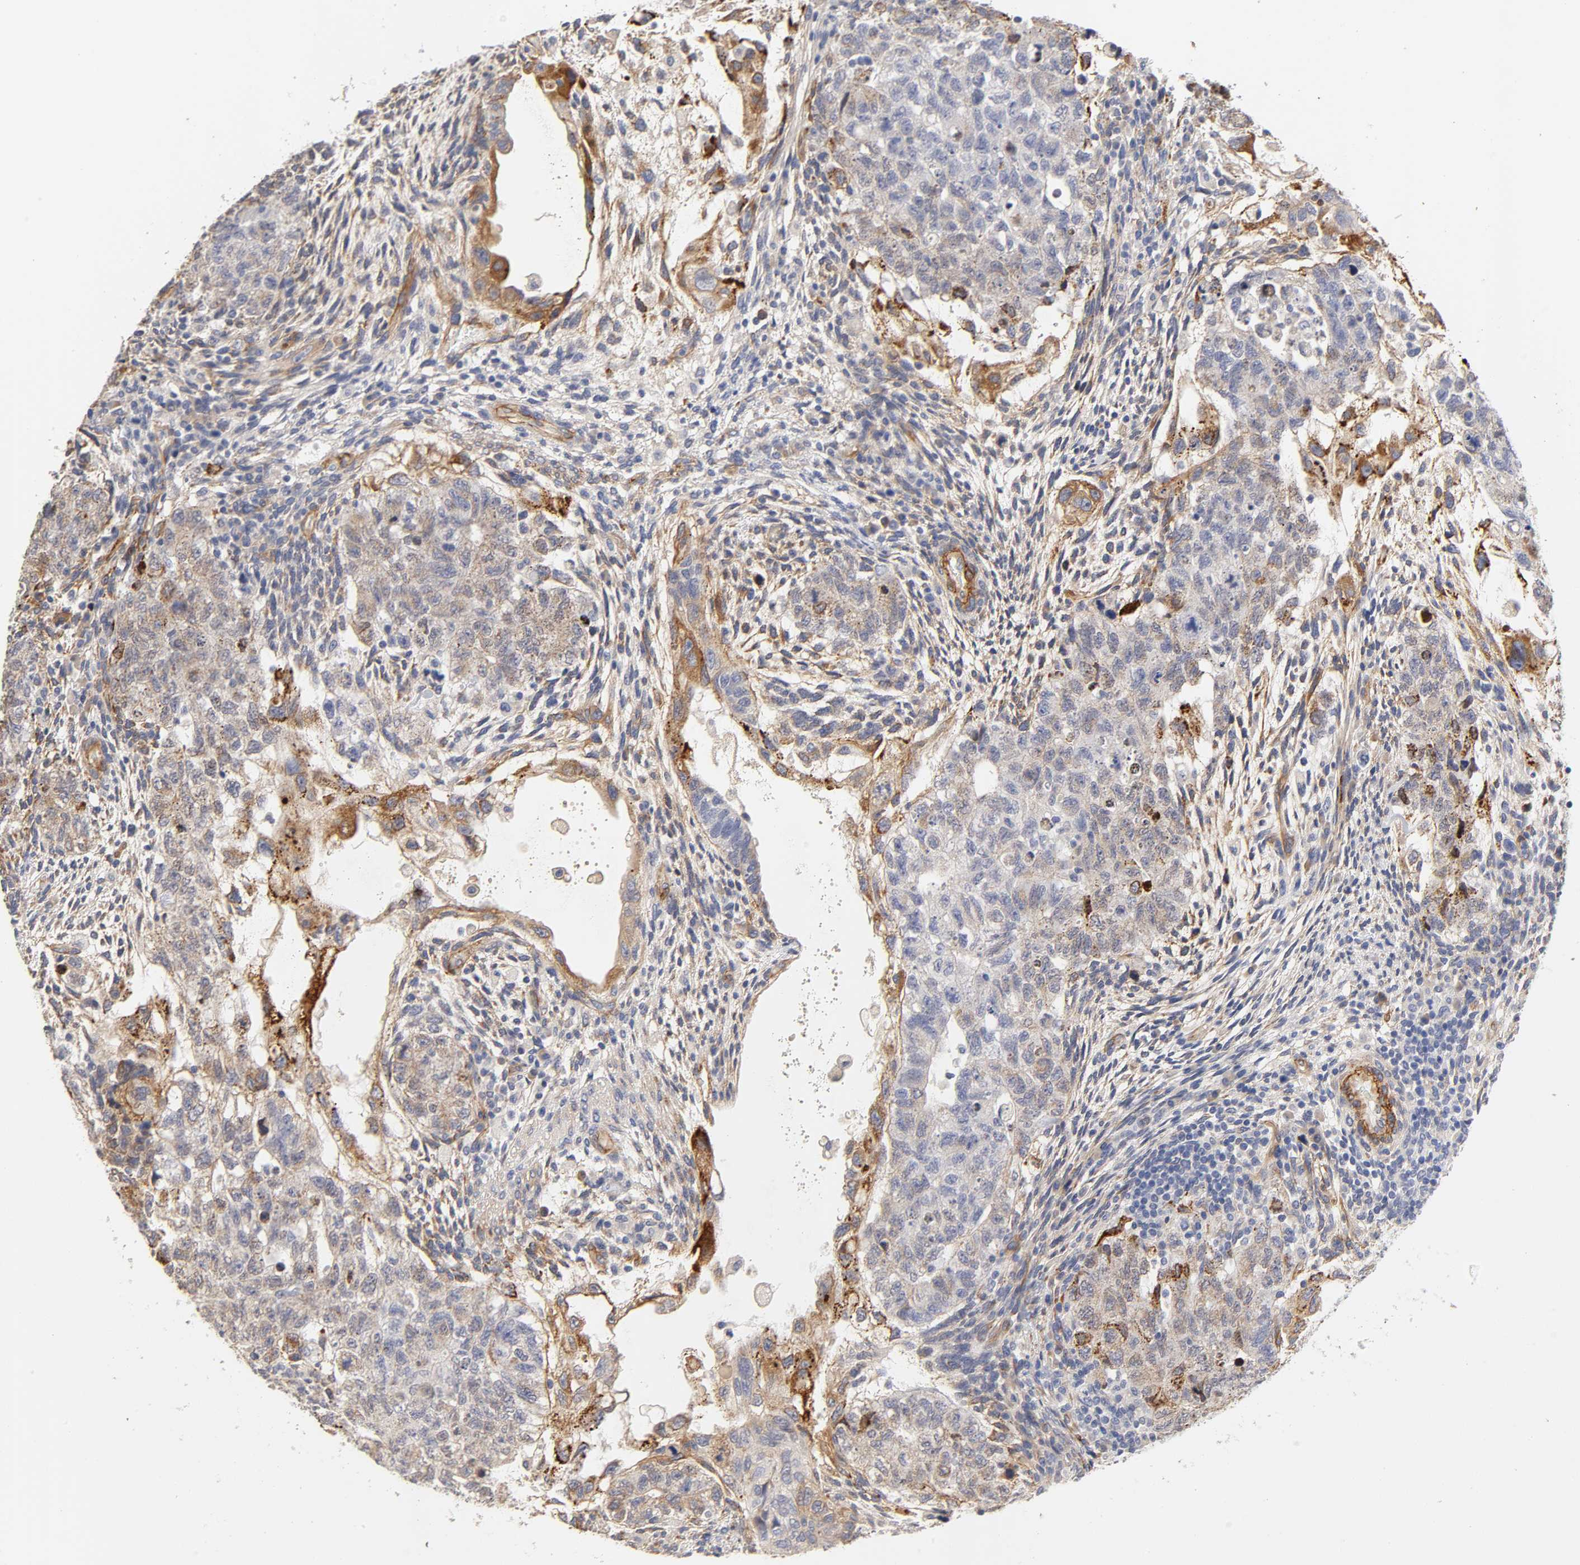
{"staining": {"intensity": "weak", "quantity": ">75%", "location": "cytoplasmic/membranous"}, "tissue": "testis cancer", "cell_type": "Tumor cells", "image_type": "cancer", "snomed": [{"axis": "morphology", "description": "Normal tissue, NOS"}, {"axis": "morphology", "description": "Carcinoma, Embryonal, NOS"}, {"axis": "topography", "description": "Testis"}], "caption": "Protein staining of testis embryonal carcinoma tissue displays weak cytoplasmic/membranous staining in about >75% of tumor cells.", "gene": "LAMB1", "patient": {"sex": "male", "age": 36}}